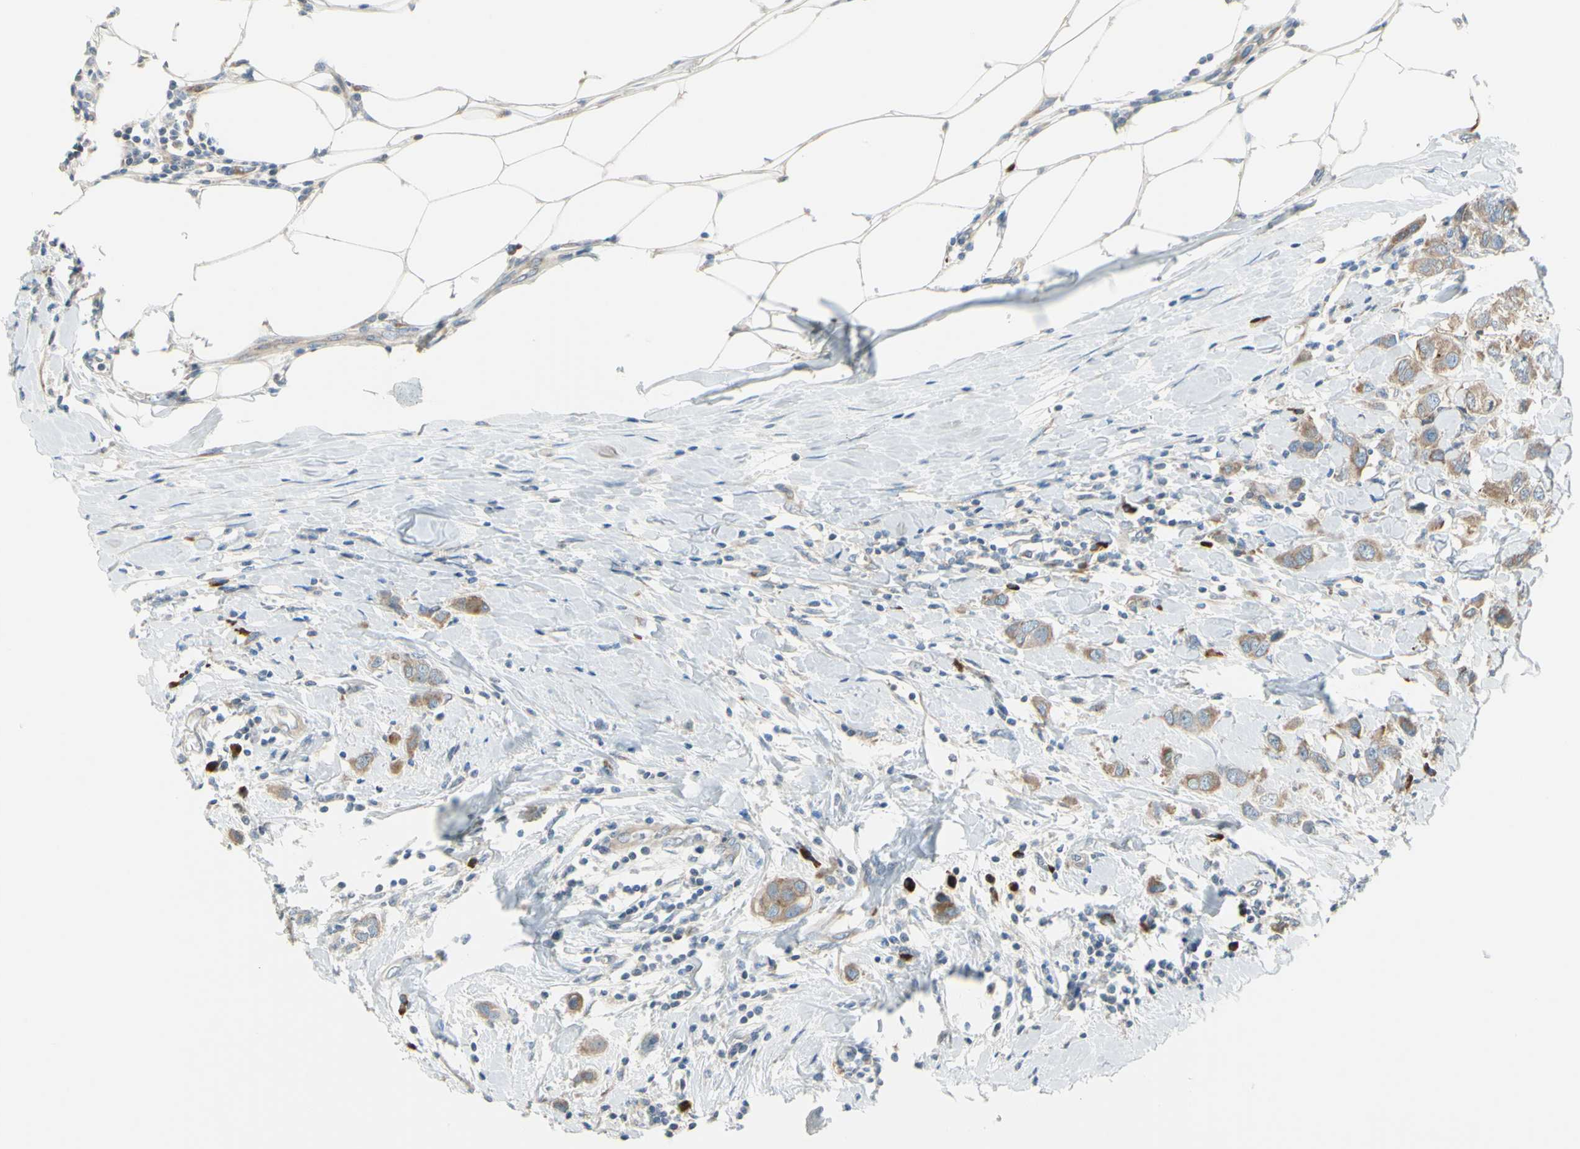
{"staining": {"intensity": "weak", "quantity": ">75%", "location": "cytoplasmic/membranous"}, "tissue": "breast cancer", "cell_type": "Tumor cells", "image_type": "cancer", "snomed": [{"axis": "morphology", "description": "Duct carcinoma"}, {"axis": "topography", "description": "Breast"}], "caption": "Protein staining of breast cancer tissue reveals weak cytoplasmic/membranous expression in approximately >75% of tumor cells. The staining was performed using DAB (3,3'-diaminobenzidine), with brown indicating positive protein expression. Nuclei are stained blue with hematoxylin.", "gene": "SELENOS", "patient": {"sex": "female", "age": 50}}